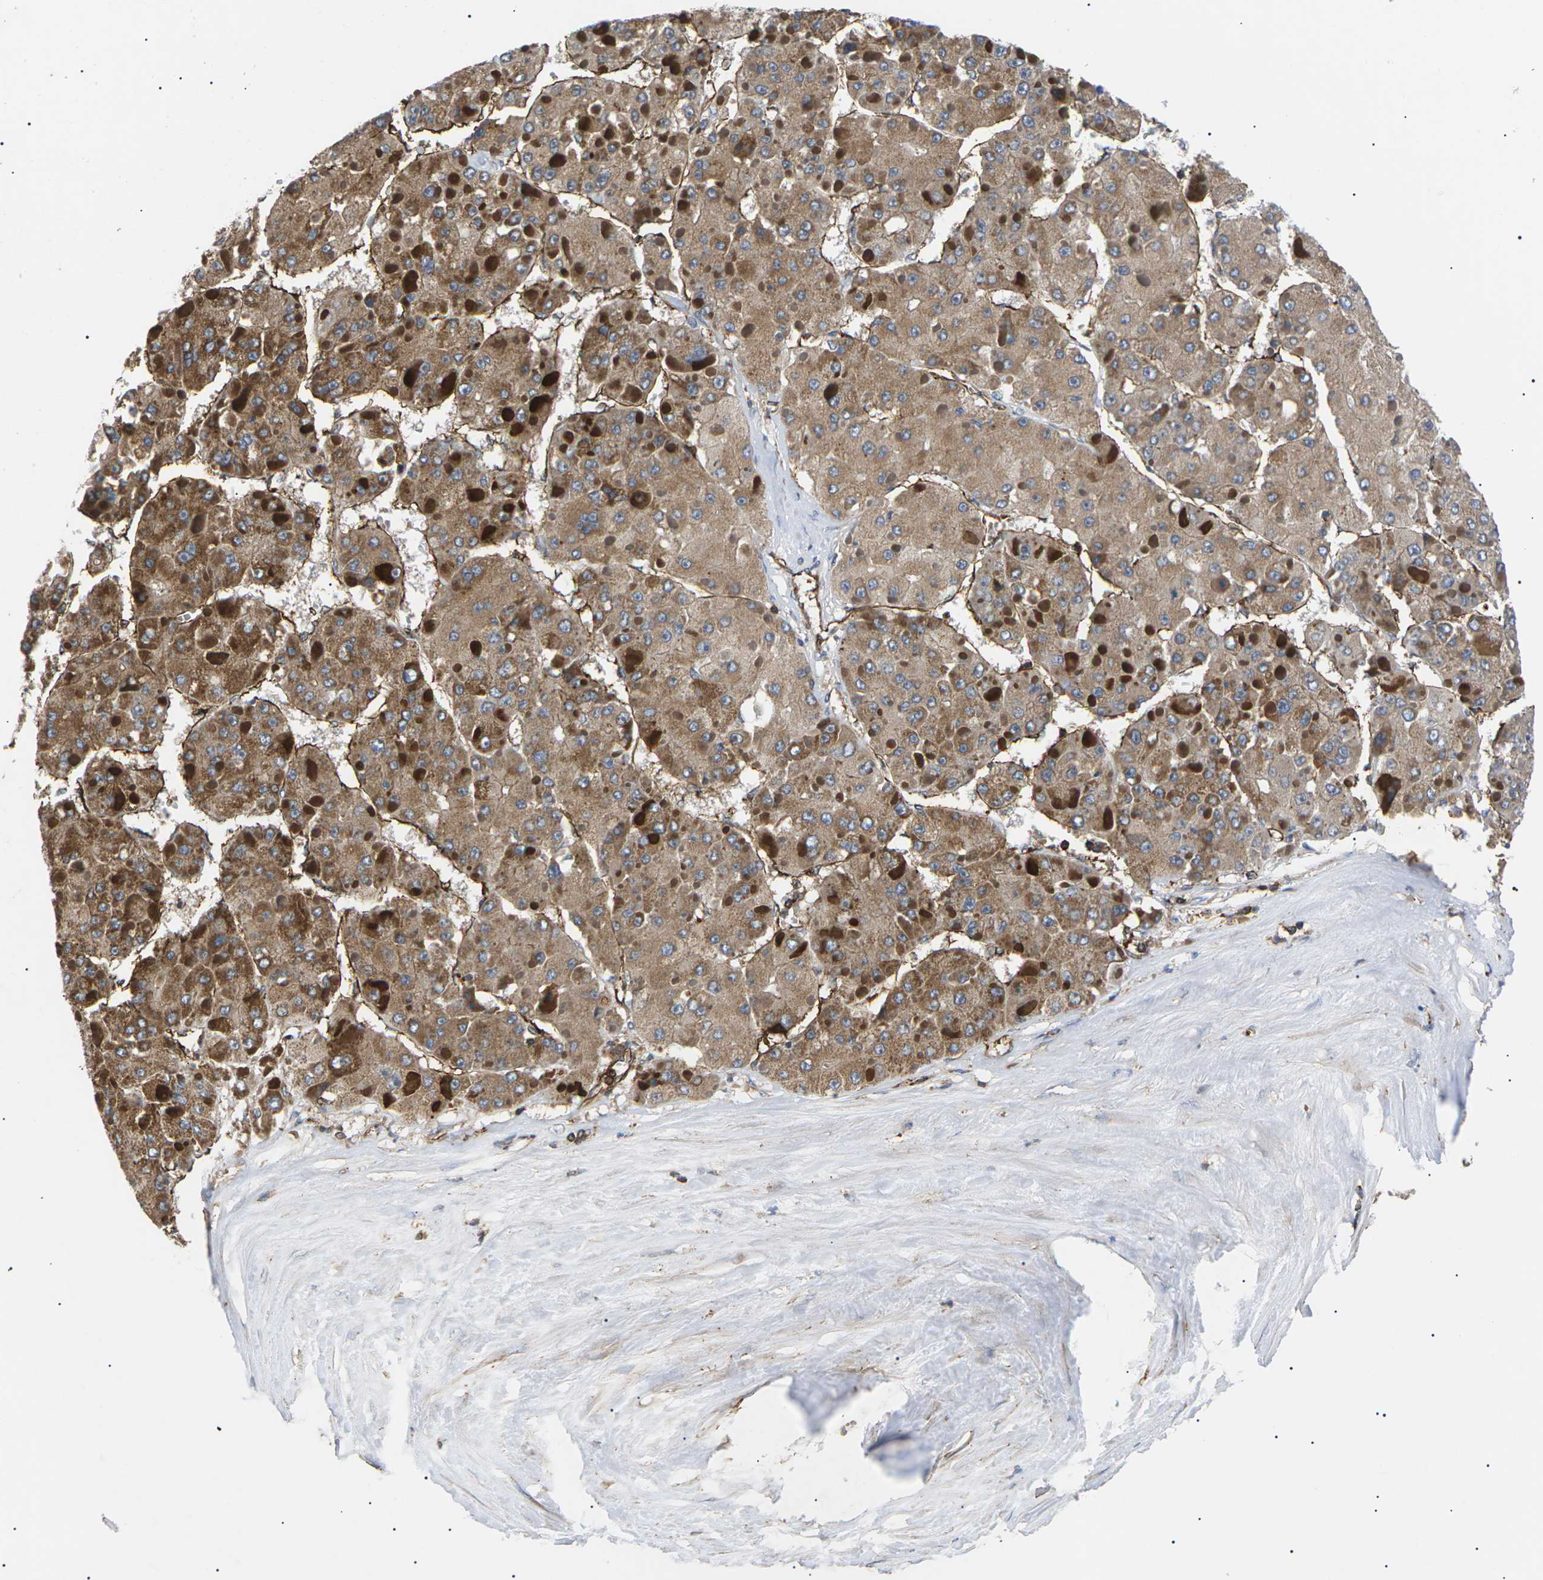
{"staining": {"intensity": "moderate", "quantity": ">75%", "location": "cytoplasmic/membranous"}, "tissue": "liver cancer", "cell_type": "Tumor cells", "image_type": "cancer", "snomed": [{"axis": "morphology", "description": "Carcinoma, Hepatocellular, NOS"}, {"axis": "topography", "description": "Liver"}], "caption": "This is a photomicrograph of immunohistochemistry staining of liver hepatocellular carcinoma, which shows moderate expression in the cytoplasmic/membranous of tumor cells.", "gene": "TMTC4", "patient": {"sex": "female", "age": 73}}